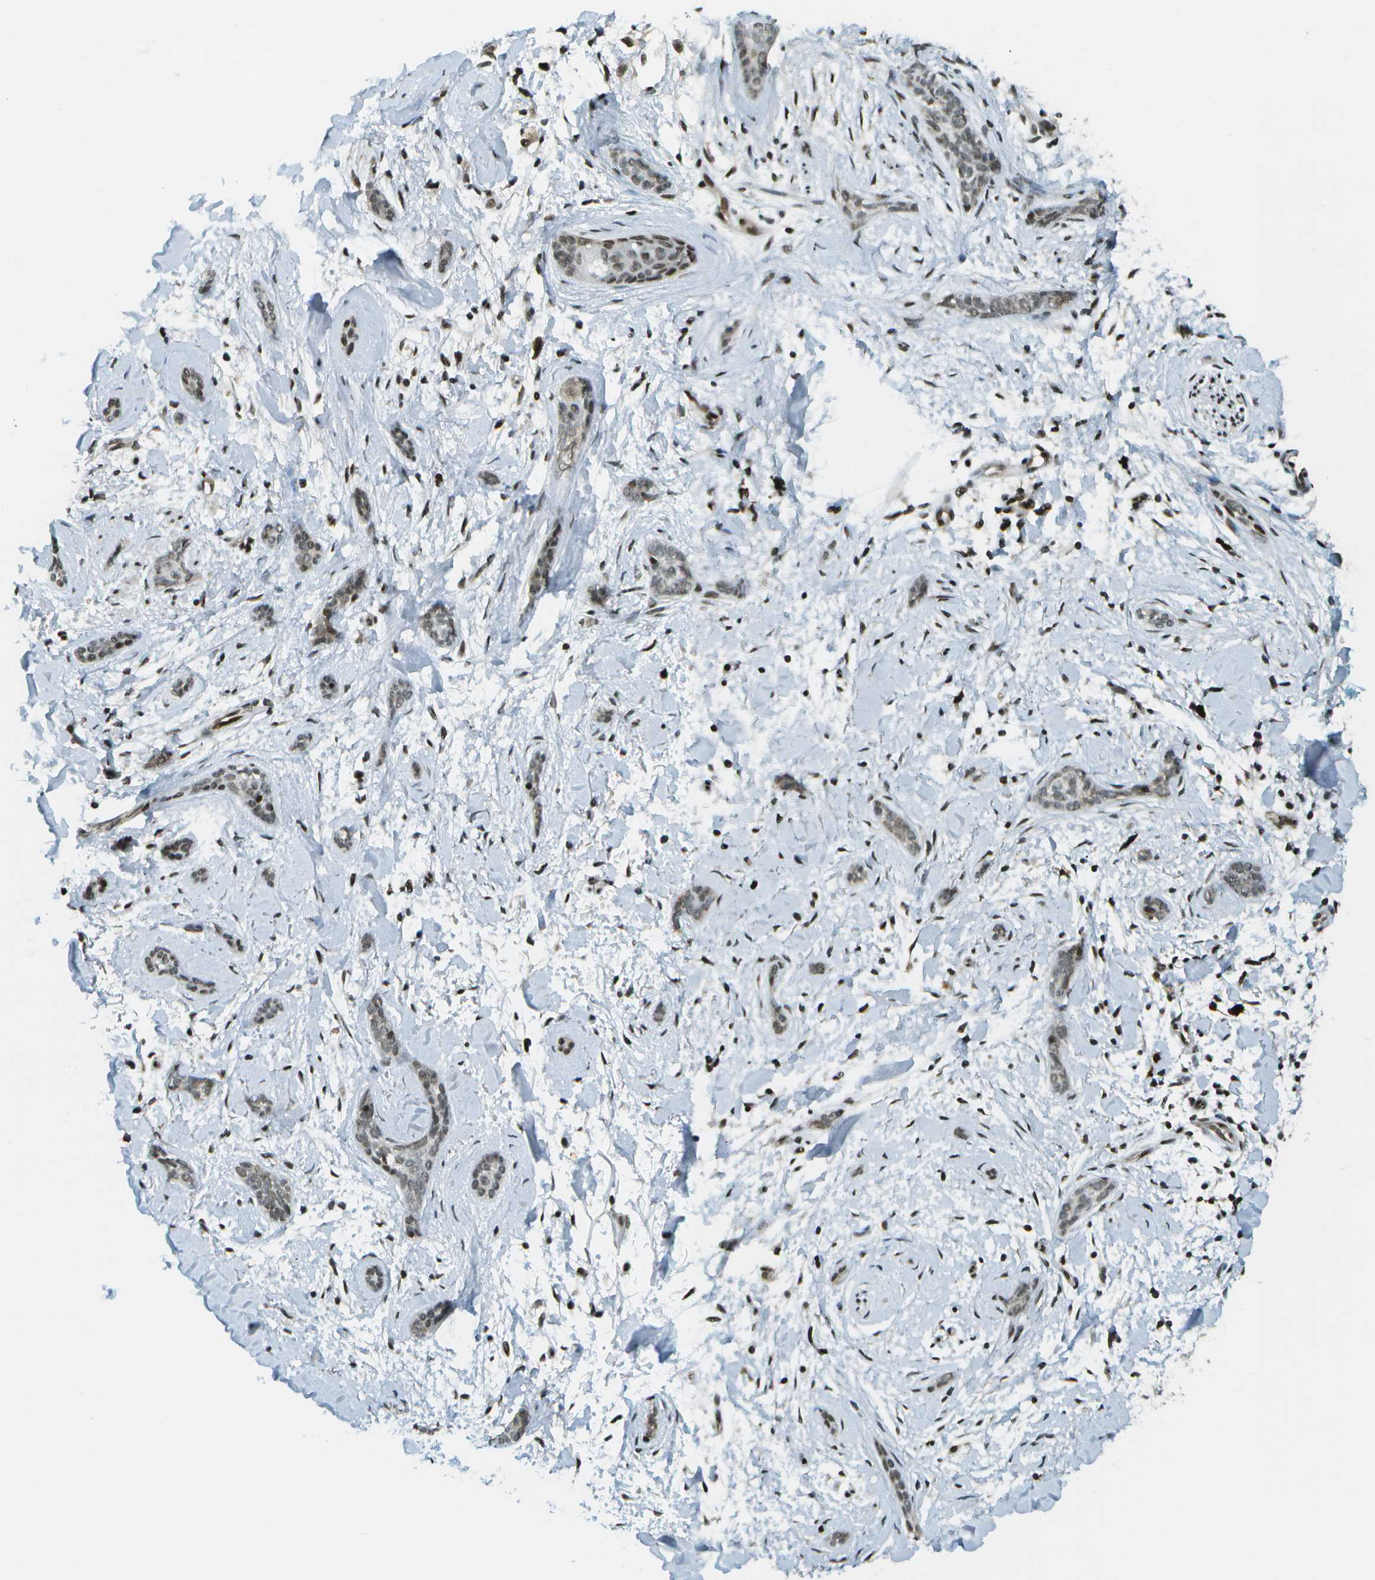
{"staining": {"intensity": "weak", "quantity": "25%-75%", "location": "nuclear"}, "tissue": "skin cancer", "cell_type": "Tumor cells", "image_type": "cancer", "snomed": [{"axis": "morphology", "description": "Basal cell carcinoma"}, {"axis": "morphology", "description": "Adnexal tumor, benign"}, {"axis": "topography", "description": "Skin"}], "caption": "Protein positivity by immunohistochemistry (IHC) reveals weak nuclear positivity in about 25%-75% of tumor cells in skin benign adnexal tumor.", "gene": "IRF7", "patient": {"sex": "female", "age": 42}}